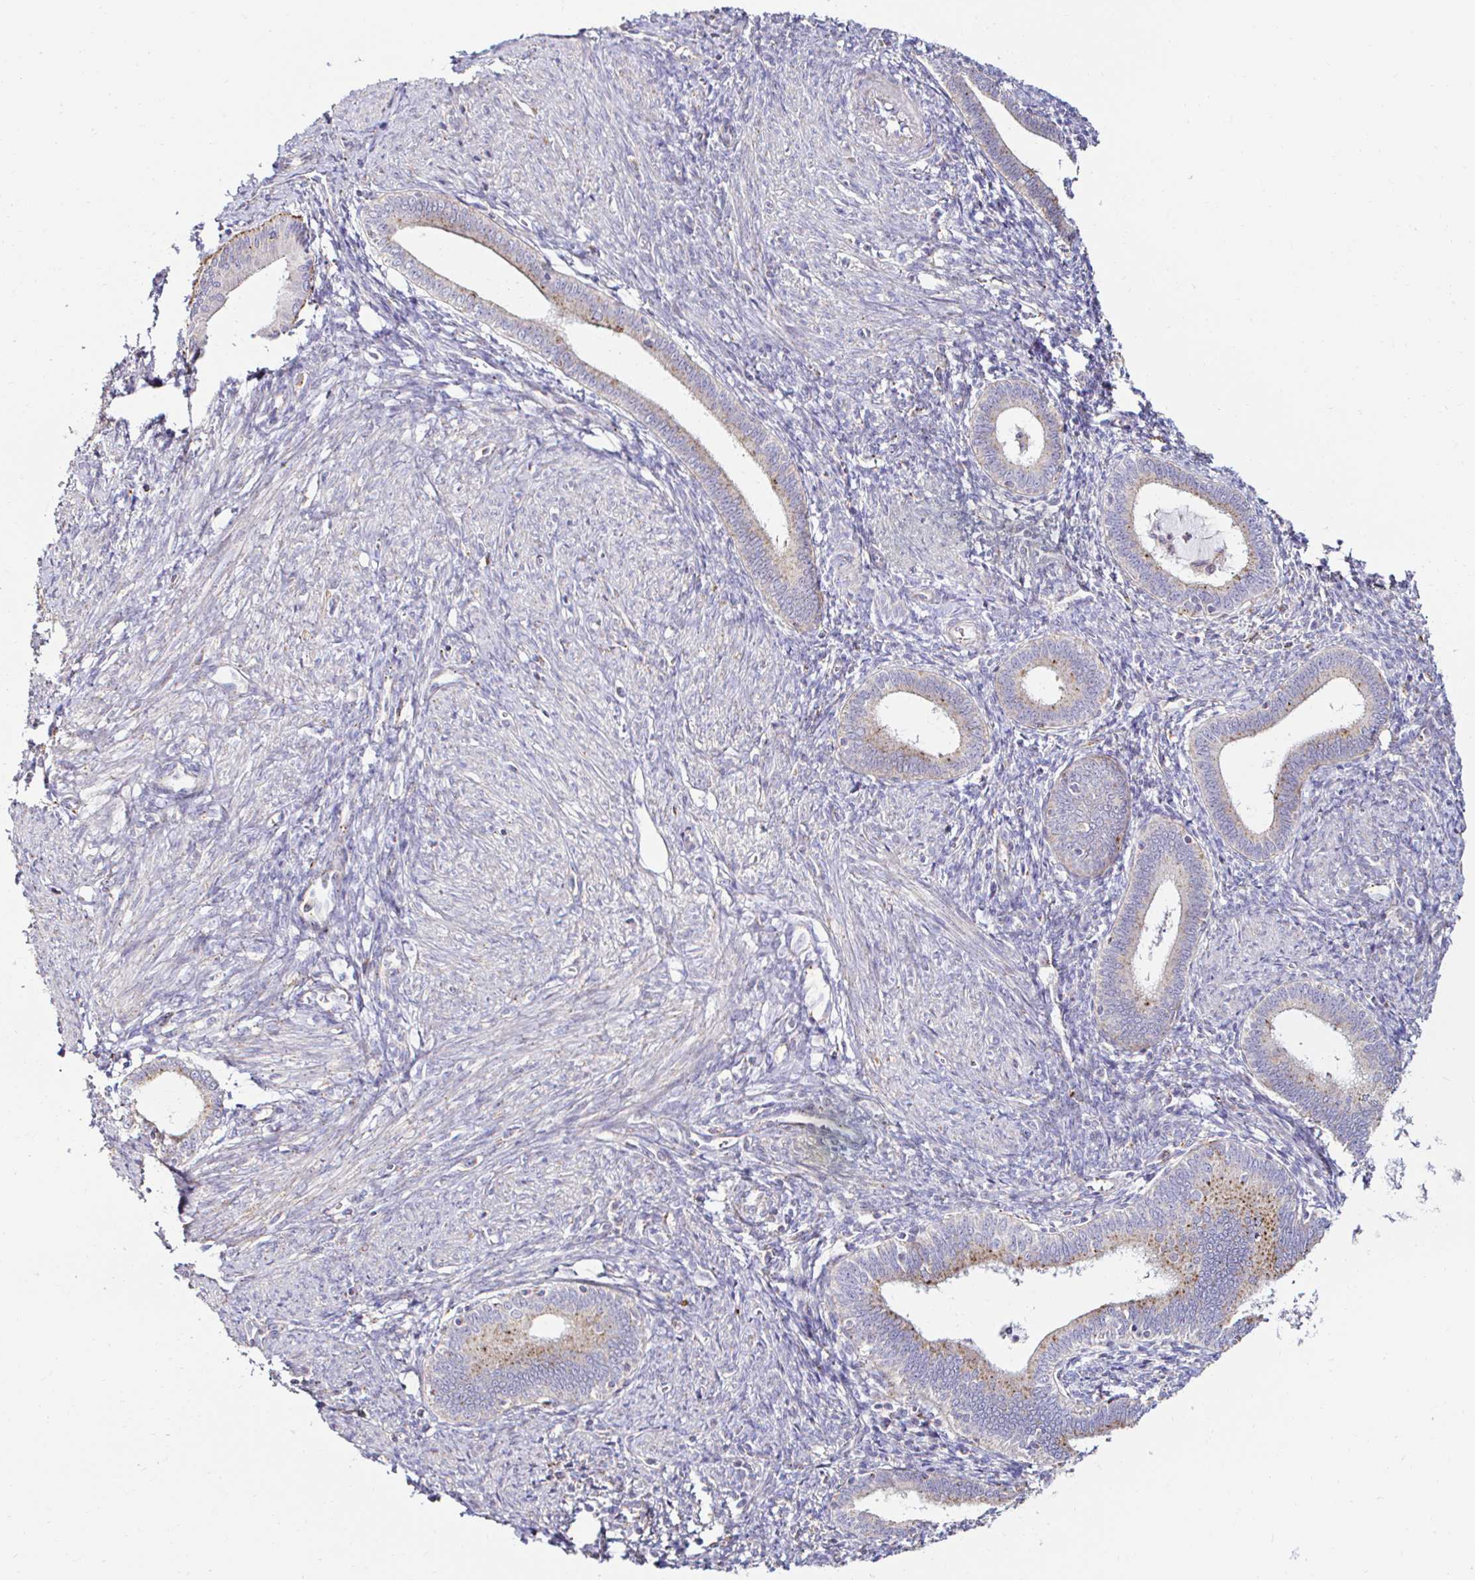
{"staining": {"intensity": "negative", "quantity": "none", "location": "none"}, "tissue": "endometrium", "cell_type": "Cells in endometrial stroma", "image_type": "normal", "snomed": [{"axis": "morphology", "description": "Normal tissue, NOS"}, {"axis": "topography", "description": "Endometrium"}], "caption": "A histopathology image of human endometrium is negative for staining in cells in endometrial stroma. The staining is performed using DAB brown chromogen with nuclei counter-stained in using hematoxylin.", "gene": "GALNS", "patient": {"sex": "female", "age": 41}}